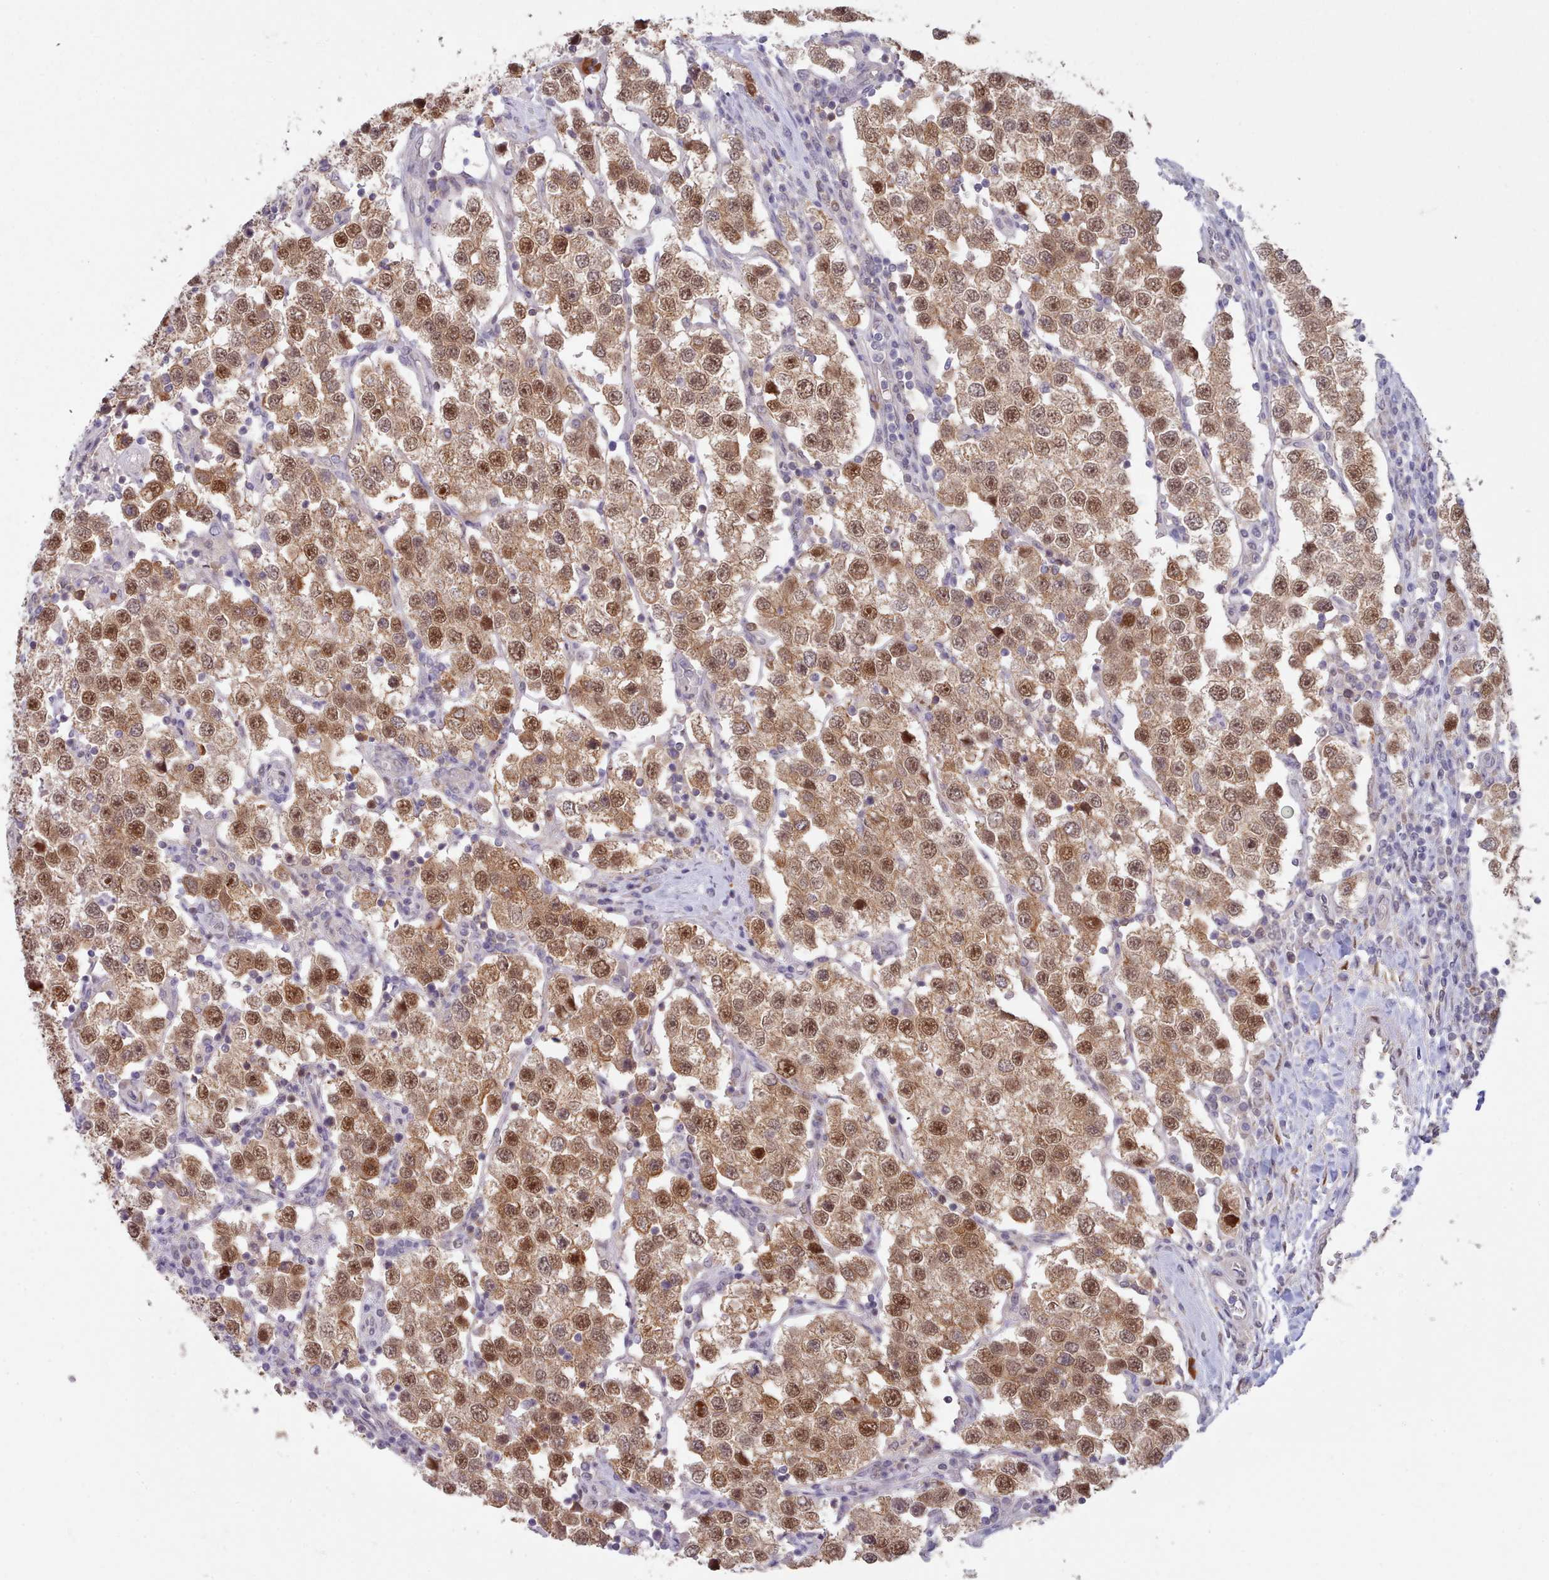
{"staining": {"intensity": "moderate", "quantity": ">75%", "location": "cytoplasmic/membranous,nuclear"}, "tissue": "testis cancer", "cell_type": "Tumor cells", "image_type": "cancer", "snomed": [{"axis": "morphology", "description": "Seminoma, NOS"}, {"axis": "topography", "description": "Testis"}], "caption": "A high-resolution micrograph shows IHC staining of seminoma (testis), which demonstrates moderate cytoplasmic/membranous and nuclear expression in approximately >75% of tumor cells.", "gene": "CES3", "patient": {"sex": "male", "age": 37}}